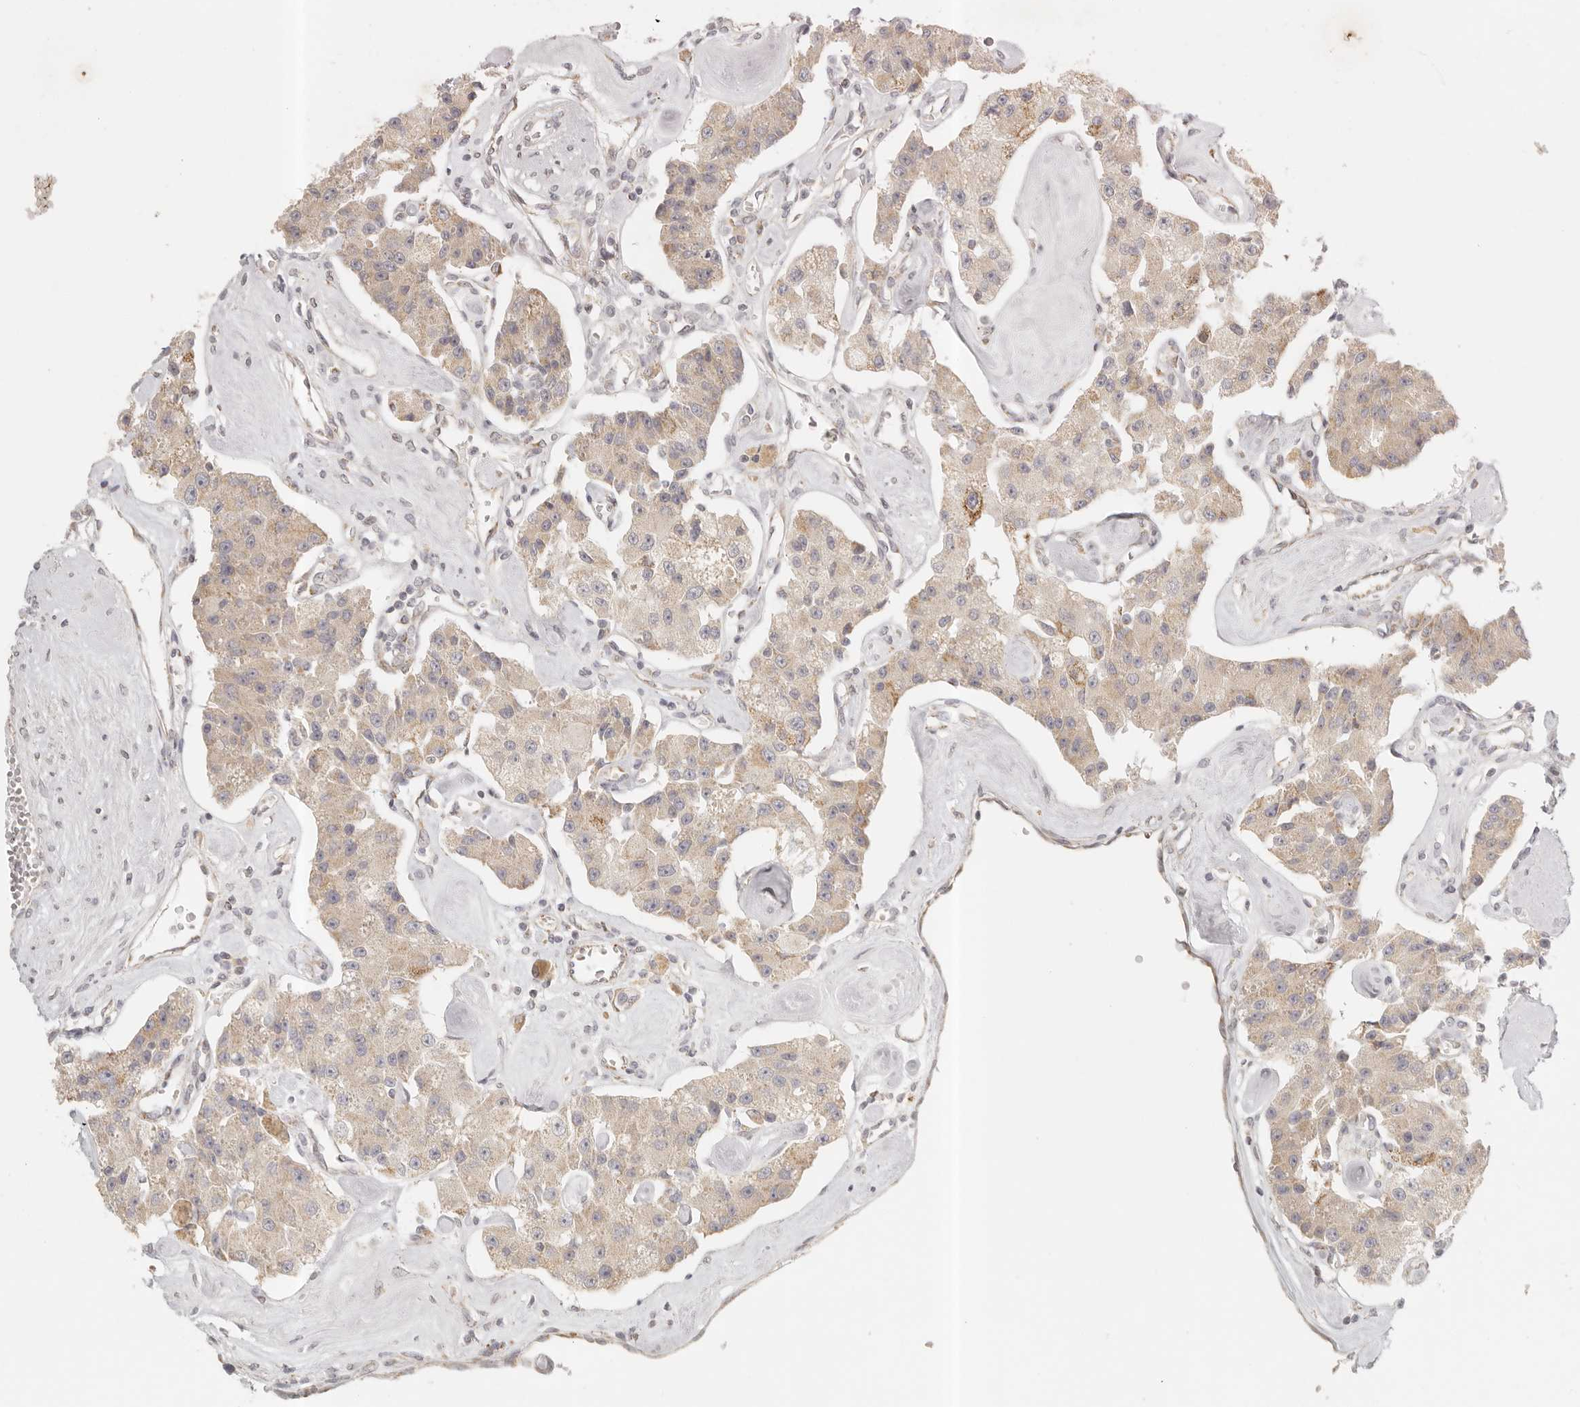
{"staining": {"intensity": "moderate", "quantity": ">75%", "location": "cytoplasmic/membranous"}, "tissue": "carcinoid", "cell_type": "Tumor cells", "image_type": "cancer", "snomed": [{"axis": "morphology", "description": "Carcinoid, malignant, NOS"}, {"axis": "topography", "description": "Pancreas"}], "caption": "Approximately >75% of tumor cells in carcinoid (malignant) reveal moderate cytoplasmic/membranous protein staining as visualized by brown immunohistochemical staining.", "gene": "KDF1", "patient": {"sex": "male", "age": 41}}